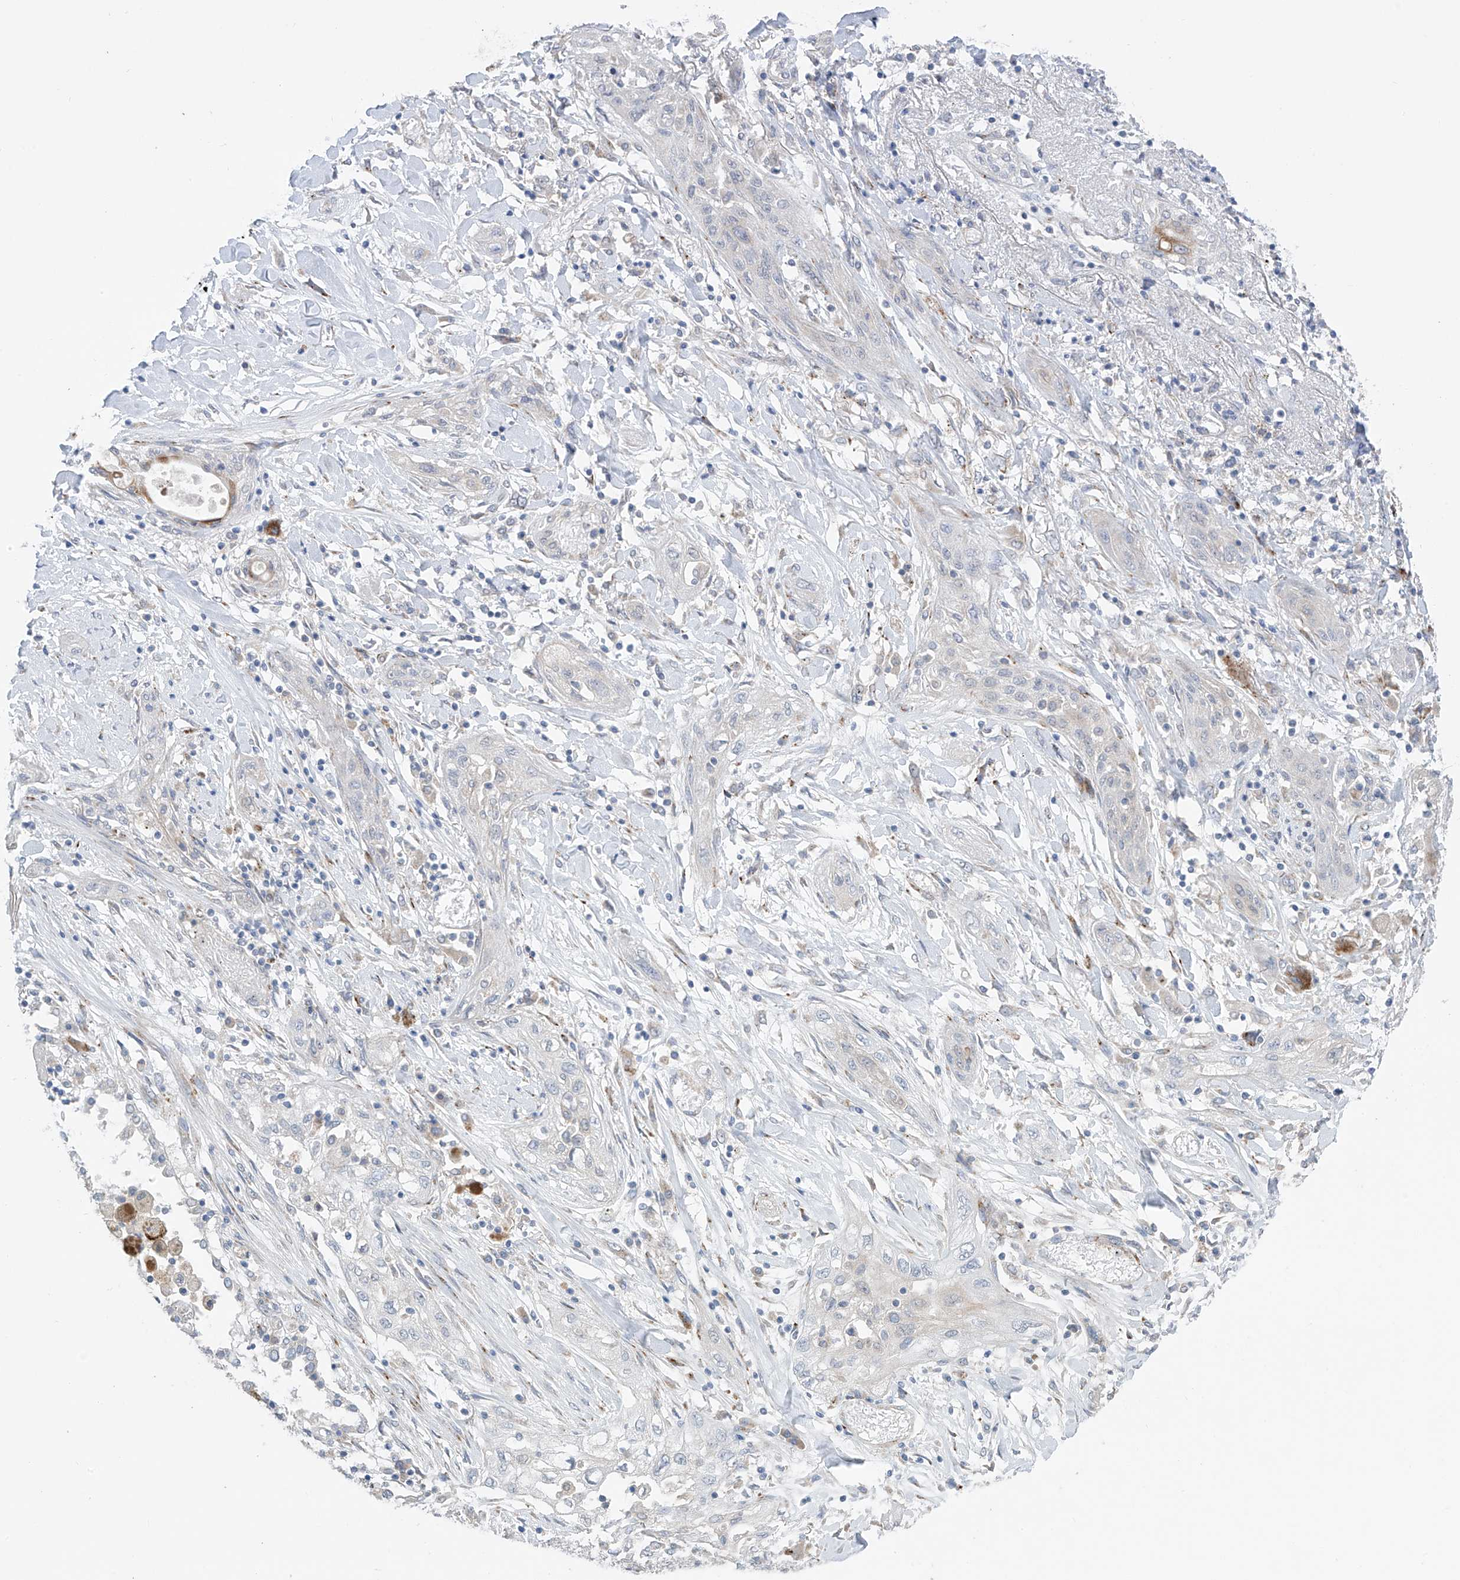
{"staining": {"intensity": "negative", "quantity": "none", "location": "none"}, "tissue": "lung cancer", "cell_type": "Tumor cells", "image_type": "cancer", "snomed": [{"axis": "morphology", "description": "Squamous cell carcinoma, NOS"}, {"axis": "topography", "description": "Lung"}], "caption": "The immunohistochemistry histopathology image has no significant positivity in tumor cells of squamous cell carcinoma (lung) tissue.", "gene": "NALCN", "patient": {"sex": "female", "age": 47}}